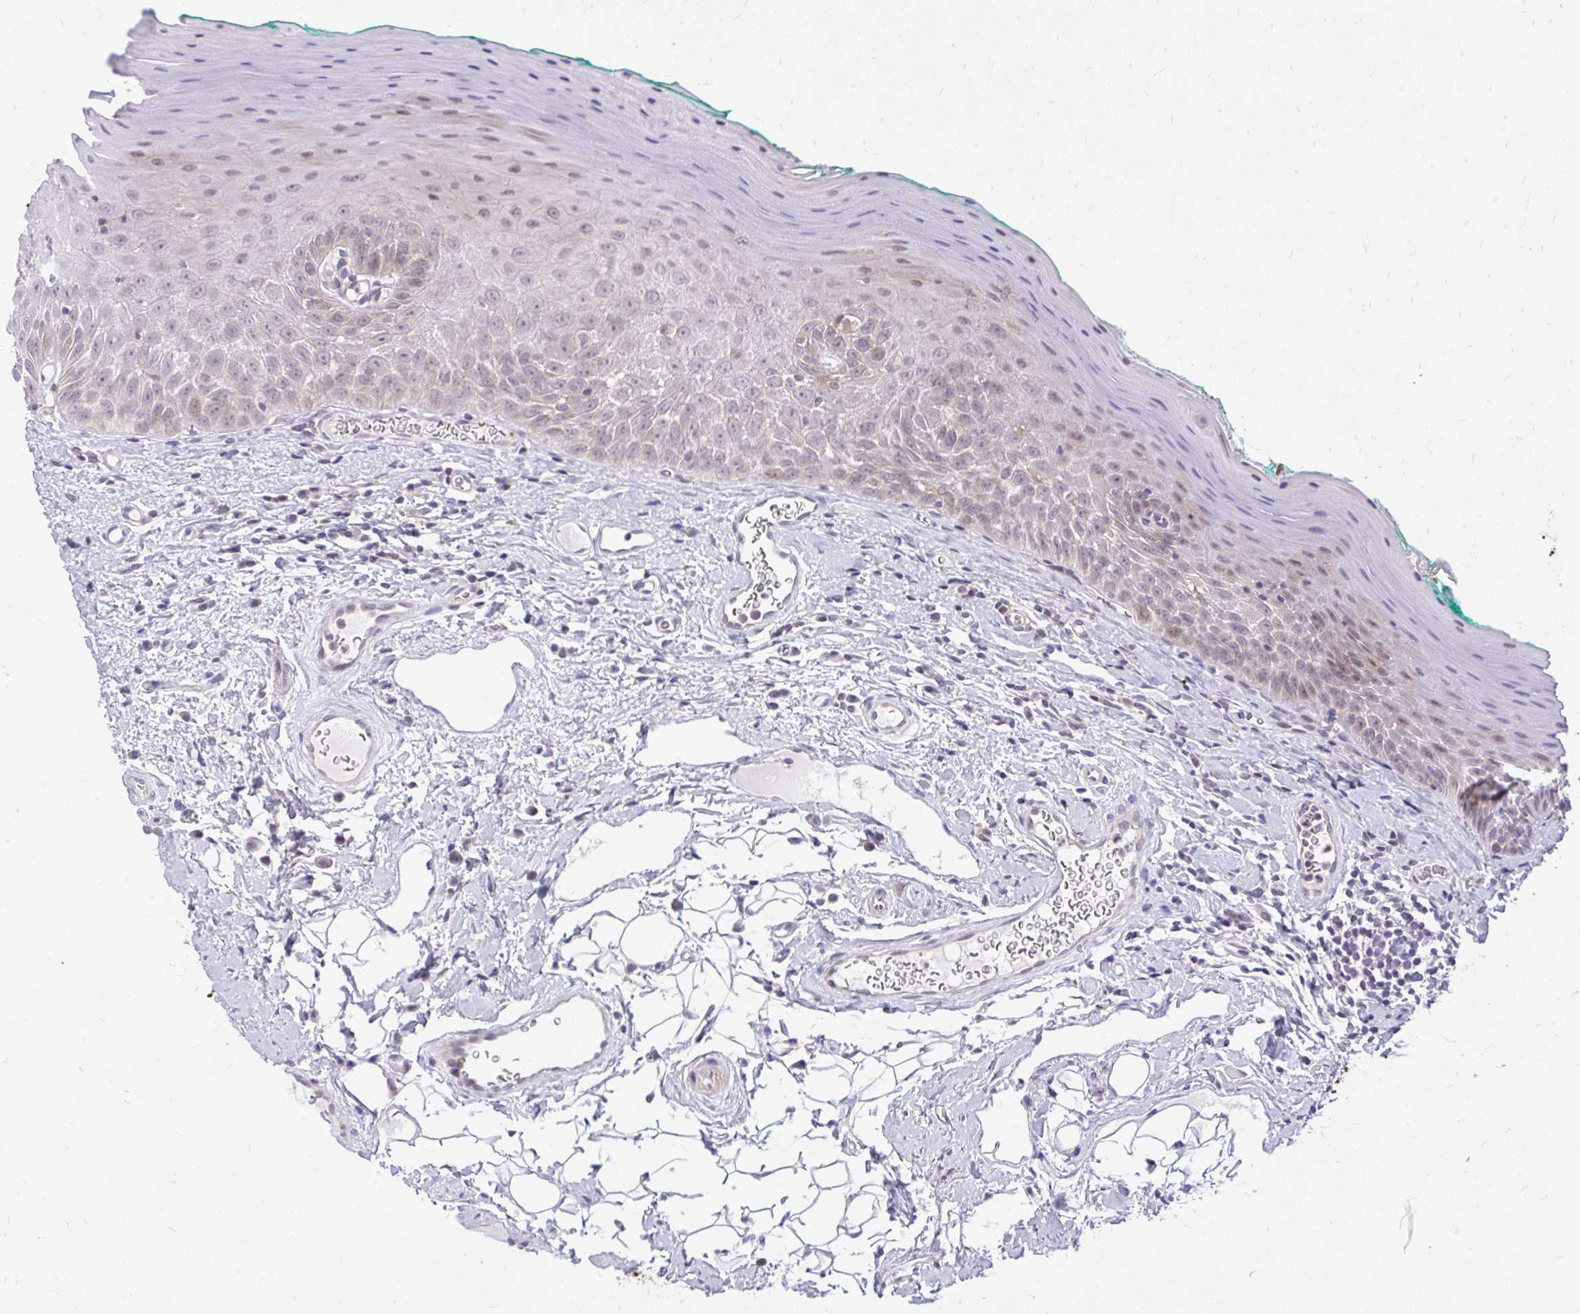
{"staining": {"intensity": "weak", "quantity": "<25%", "location": "cytoplasmic/membranous,nuclear"}, "tissue": "oral mucosa", "cell_type": "Squamous epithelial cells", "image_type": "normal", "snomed": [{"axis": "morphology", "description": "Normal tissue, NOS"}, {"axis": "topography", "description": "Oral tissue"}, {"axis": "topography", "description": "Tounge, NOS"}], "caption": "IHC micrograph of unremarkable oral mucosa stained for a protein (brown), which displays no staining in squamous epithelial cells.", "gene": "DPY19L1", "patient": {"sex": "male", "age": 83}}